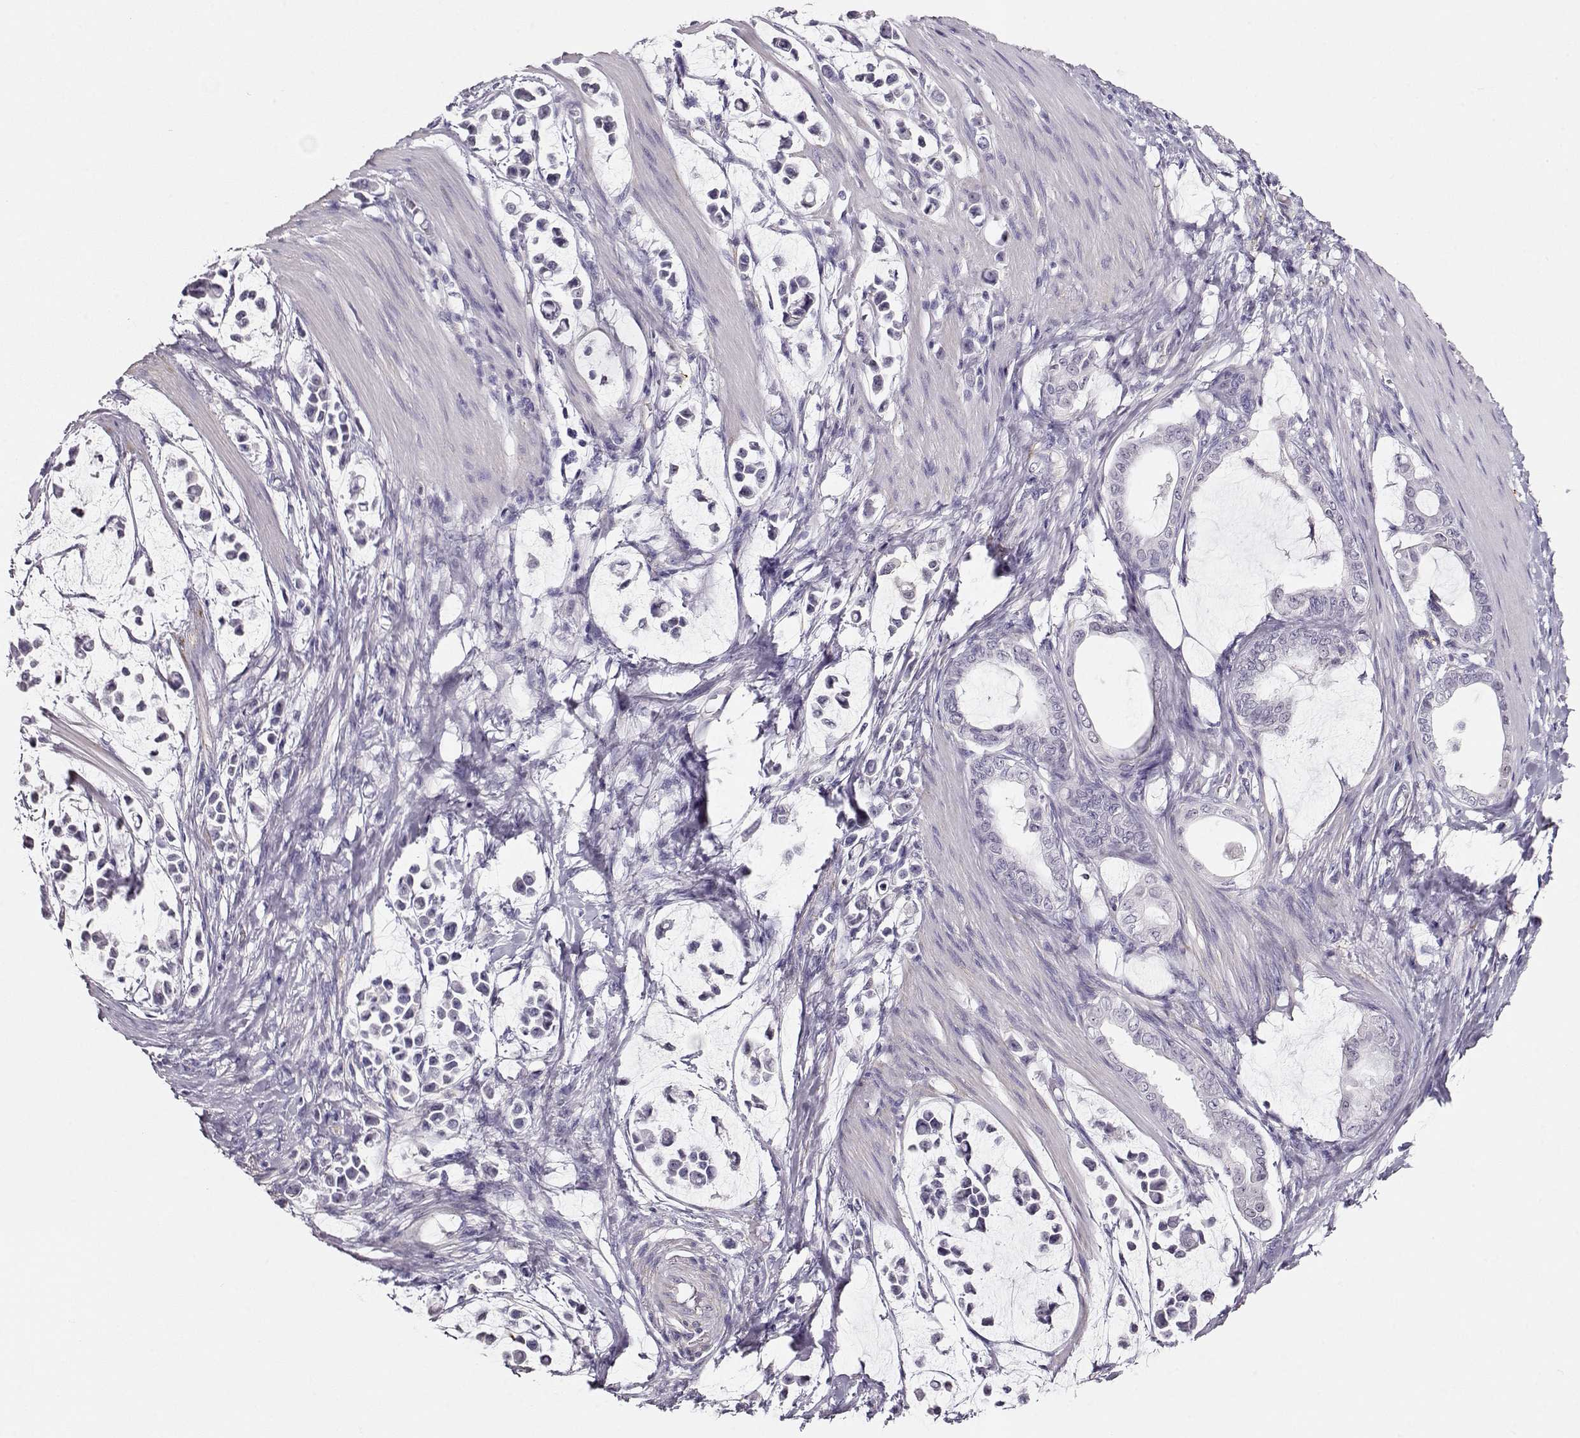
{"staining": {"intensity": "negative", "quantity": "none", "location": "none"}, "tissue": "stomach cancer", "cell_type": "Tumor cells", "image_type": "cancer", "snomed": [{"axis": "morphology", "description": "Adenocarcinoma, NOS"}, {"axis": "topography", "description": "Stomach"}], "caption": "Tumor cells are negative for protein expression in human stomach adenocarcinoma.", "gene": "RBM44", "patient": {"sex": "male", "age": 82}}